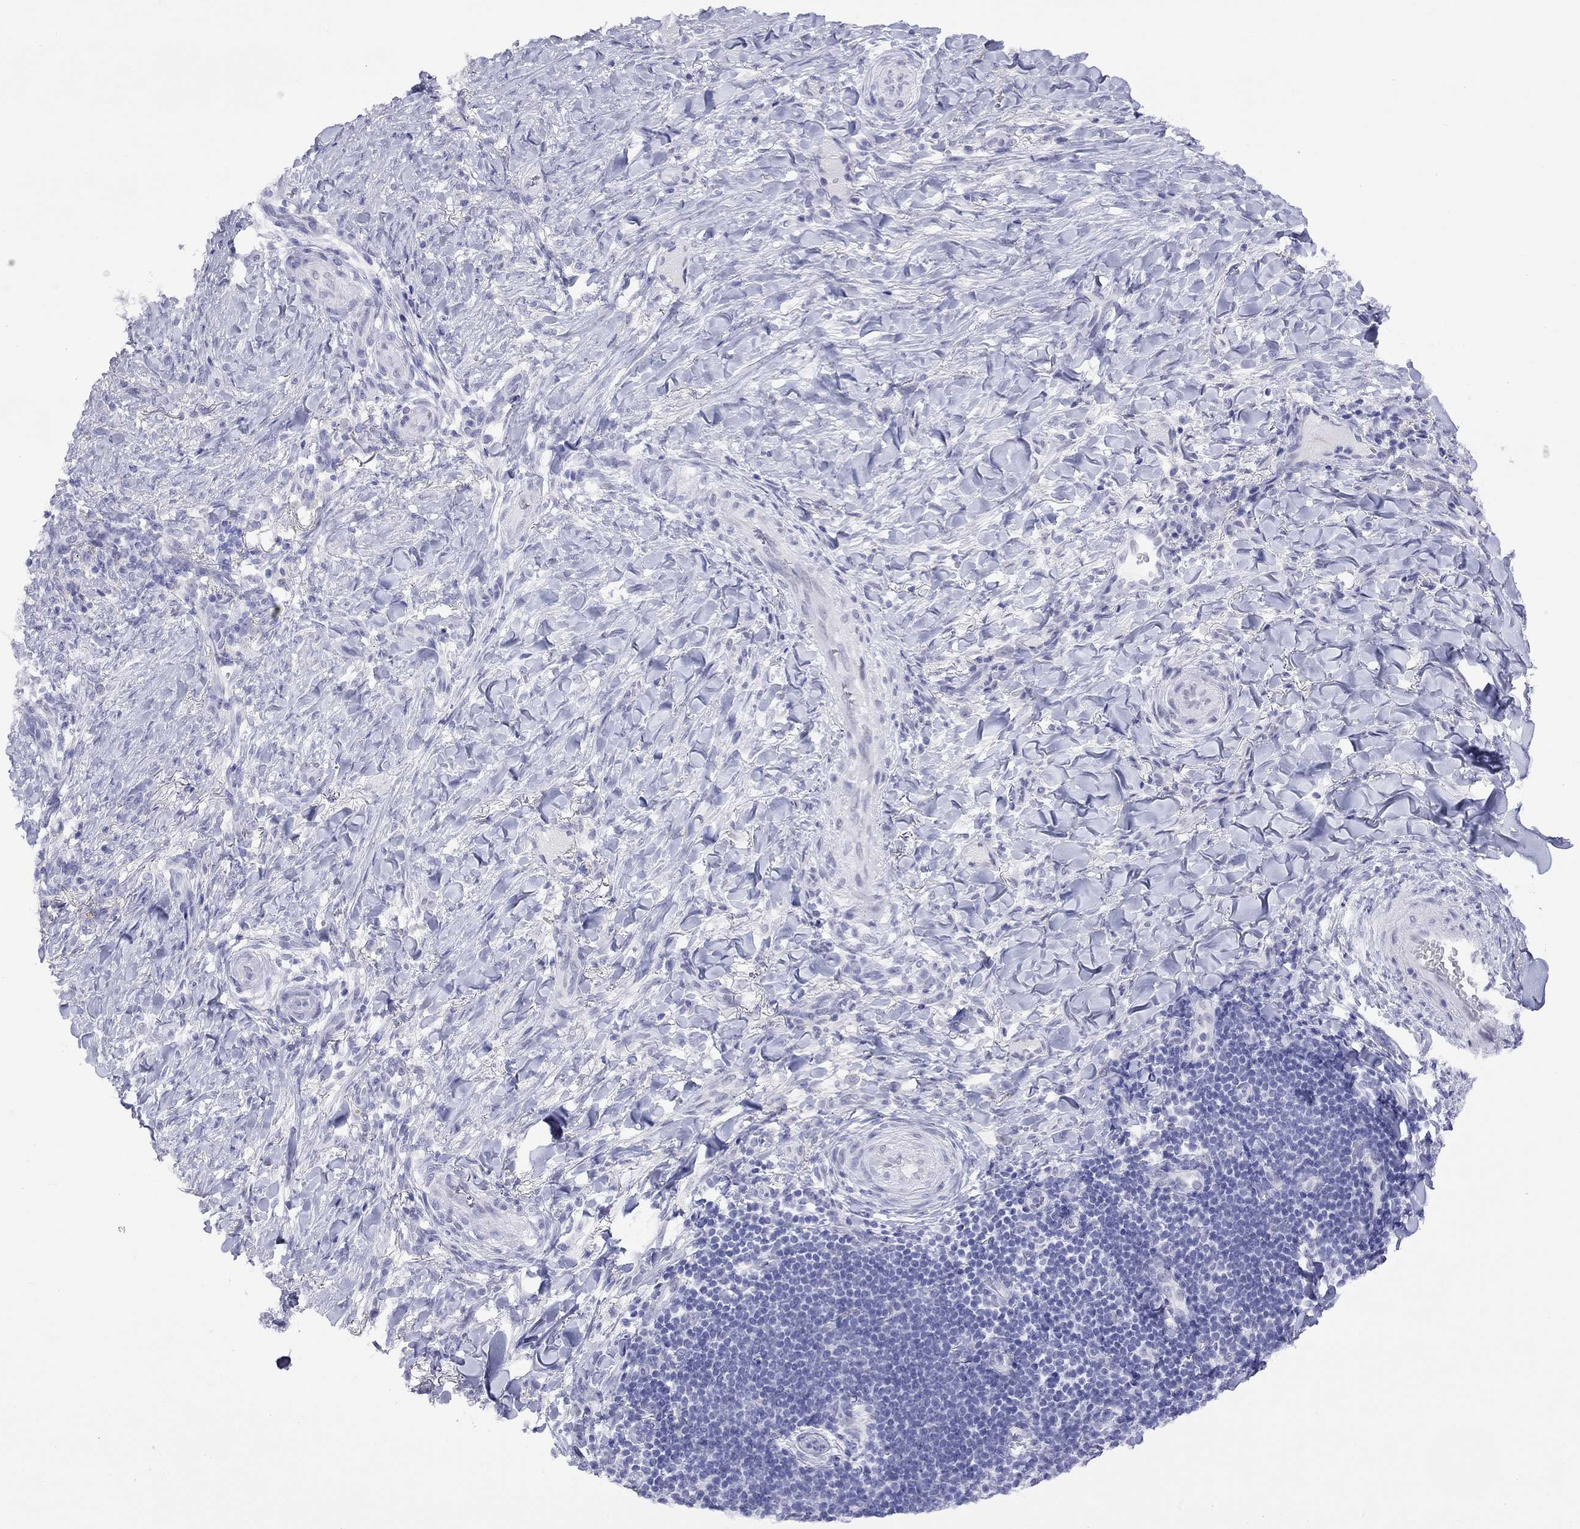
{"staining": {"intensity": "negative", "quantity": "none", "location": "none"}, "tissue": "skin cancer", "cell_type": "Tumor cells", "image_type": "cancer", "snomed": [{"axis": "morphology", "description": "Basal cell carcinoma"}, {"axis": "topography", "description": "Skin"}], "caption": "Immunohistochemistry (IHC) image of basal cell carcinoma (skin) stained for a protein (brown), which displays no positivity in tumor cells. (Immunohistochemistry, brightfield microscopy, high magnification).", "gene": "SLC30A8", "patient": {"sex": "female", "age": 69}}